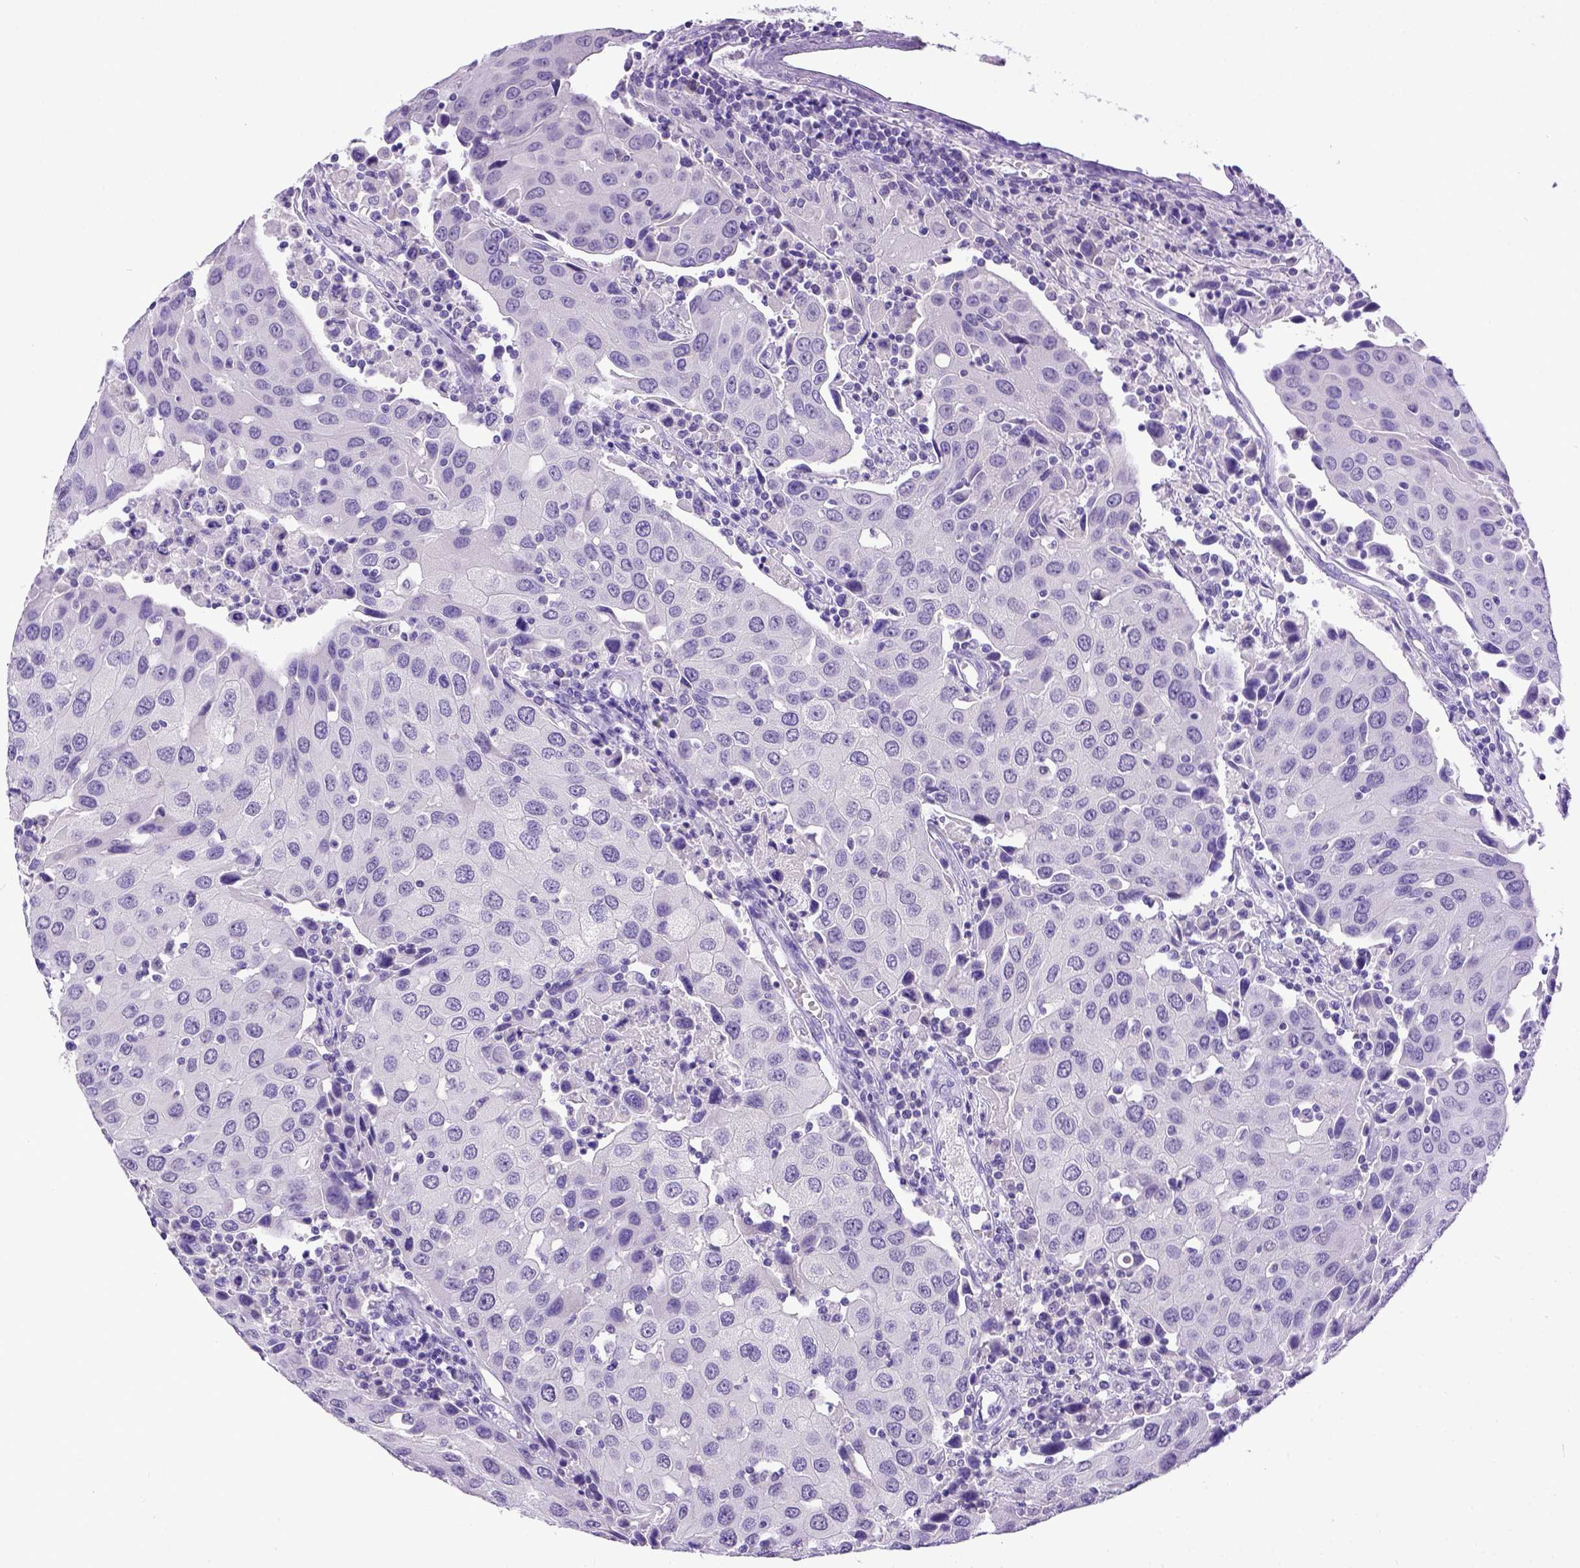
{"staining": {"intensity": "negative", "quantity": "none", "location": "none"}, "tissue": "urothelial cancer", "cell_type": "Tumor cells", "image_type": "cancer", "snomed": [{"axis": "morphology", "description": "Urothelial carcinoma, High grade"}, {"axis": "topography", "description": "Urinary bladder"}], "caption": "DAB immunohistochemical staining of human high-grade urothelial carcinoma exhibits no significant staining in tumor cells.", "gene": "ESR1", "patient": {"sex": "female", "age": 85}}